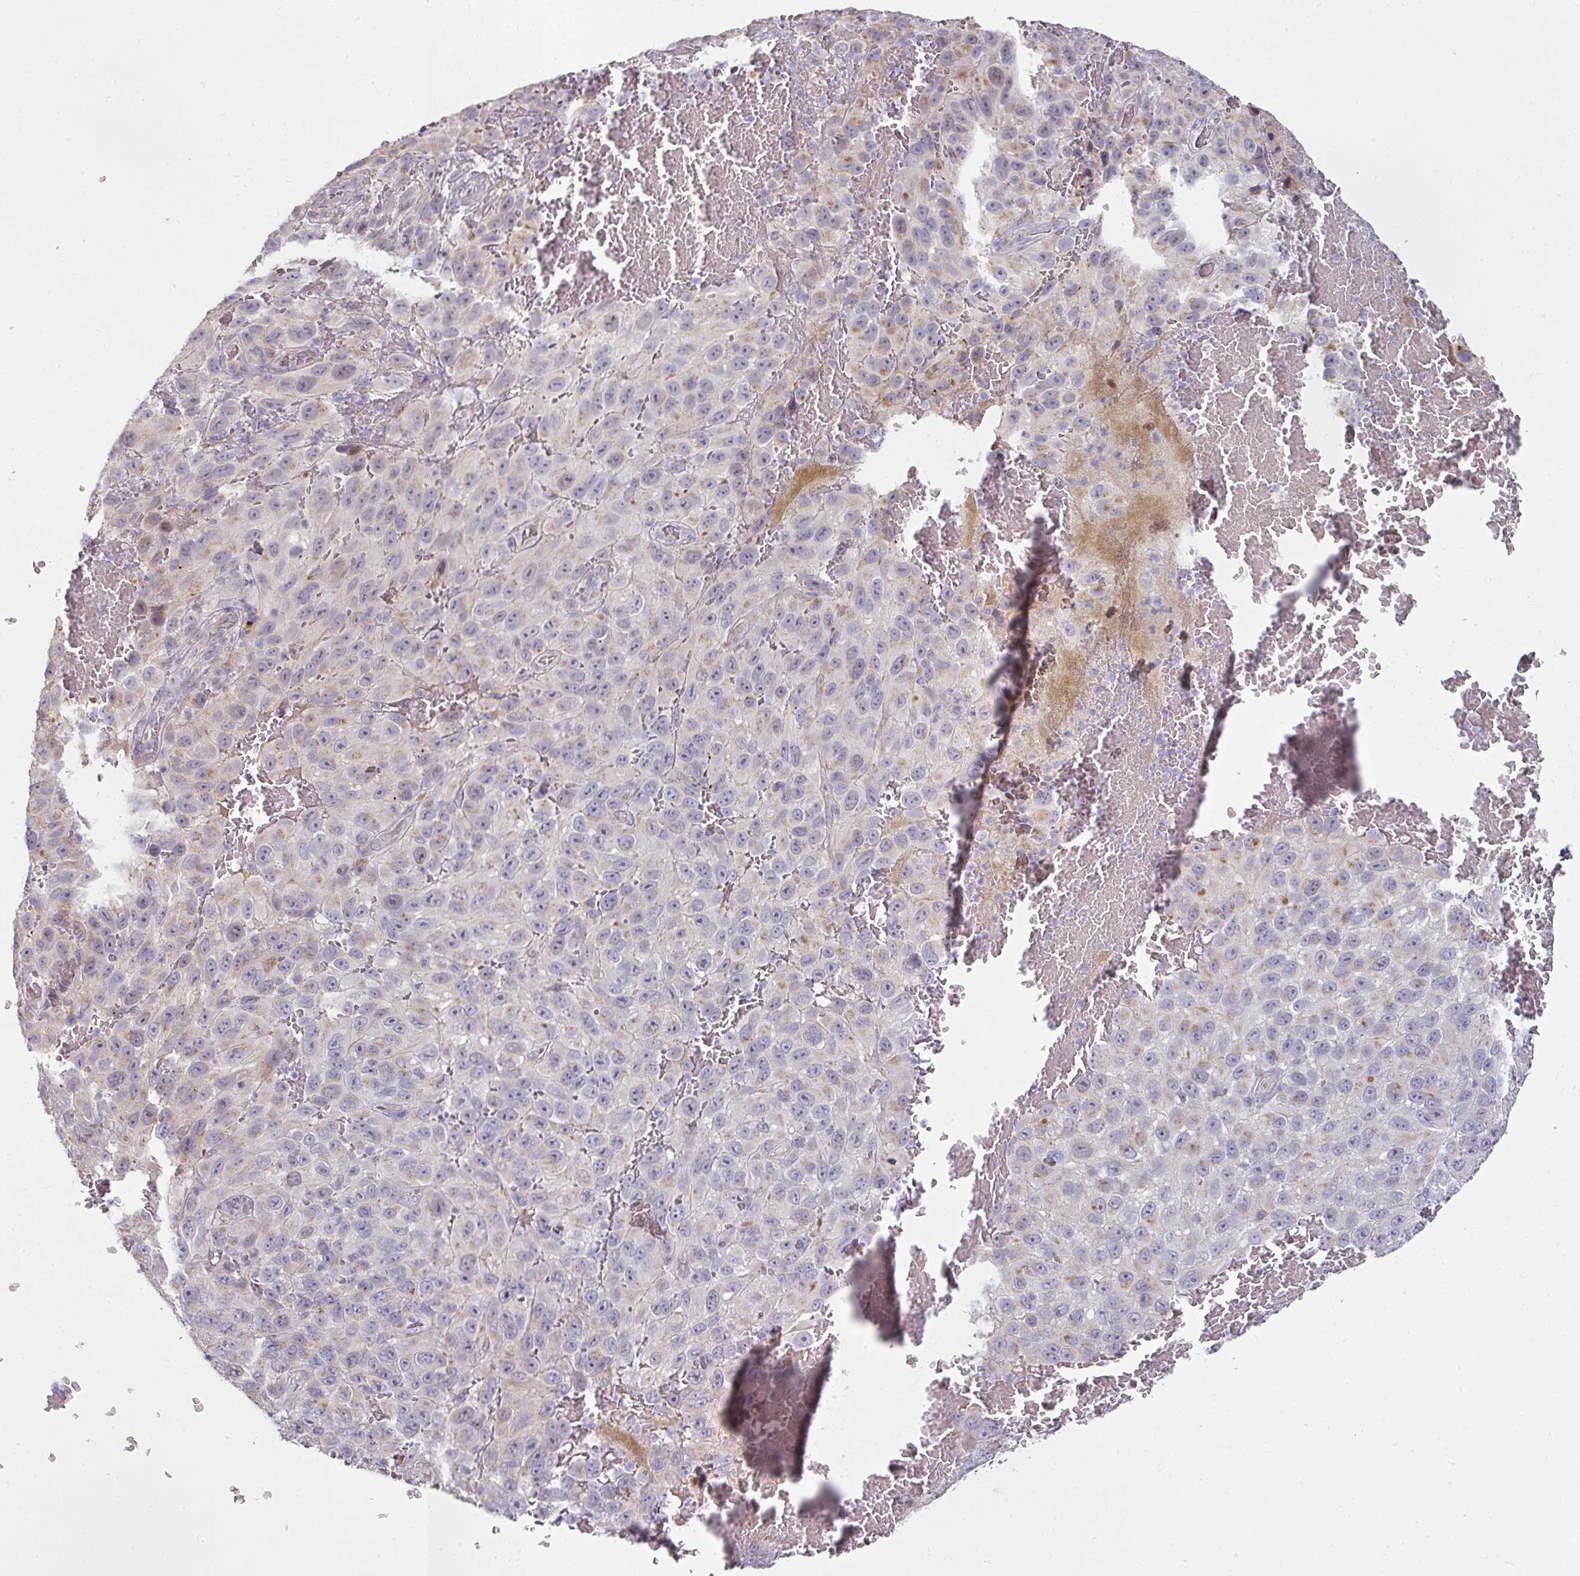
{"staining": {"intensity": "weak", "quantity": "25%-75%", "location": "cytoplasmic/membranous"}, "tissue": "melanoma", "cell_type": "Tumor cells", "image_type": "cancer", "snomed": [{"axis": "morphology", "description": "Normal tissue, NOS"}, {"axis": "morphology", "description": "Malignant melanoma, NOS"}, {"axis": "topography", "description": "Skin"}], "caption": "Malignant melanoma stained for a protein (brown) exhibits weak cytoplasmic/membranous positive staining in about 25%-75% of tumor cells.", "gene": "TARM1", "patient": {"sex": "female", "age": 96}}